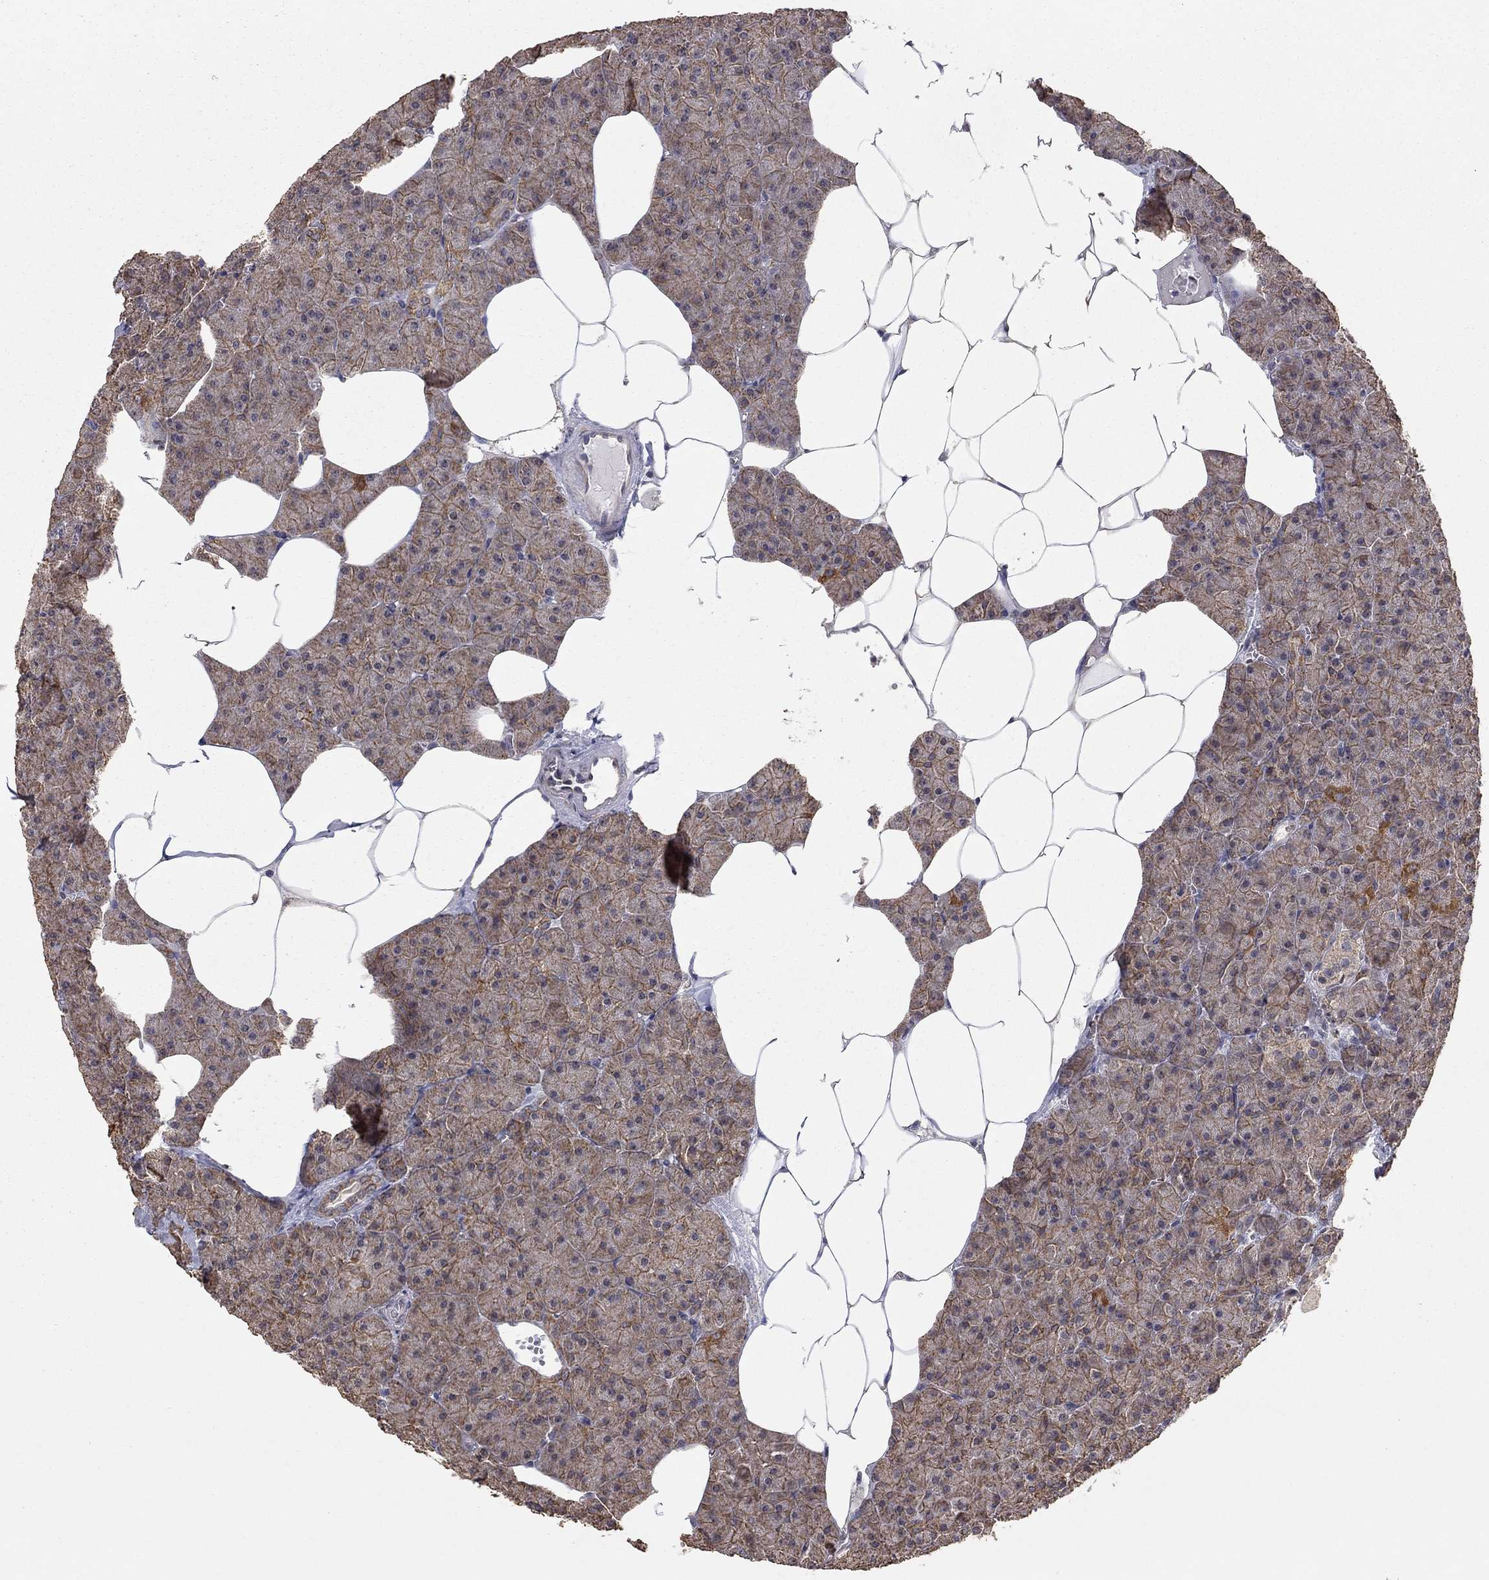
{"staining": {"intensity": "moderate", "quantity": "25%-75%", "location": "cytoplasmic/membranous"}, "tissue": "pancreas", "cell_type": "Exocrine glandular cells", "image_type": "normal", "snomed": [{"axis": "morphology", "description": "Normal tissue, NOS"}, {"axis": "topography", "description": "Pancreas"}], "caption": "A medium amount of moderate cytoplasmic/membranous positivity is present in approximately 25%-75% of exocrine glandular cells in unremarkable pancreas. Using DAB (brown) and hematoxylin (blue) stains, captured at high magnification using brightfield microscopy.", "gene": "ANKRA2", "patient": {"sex": "male", "age": 61}}